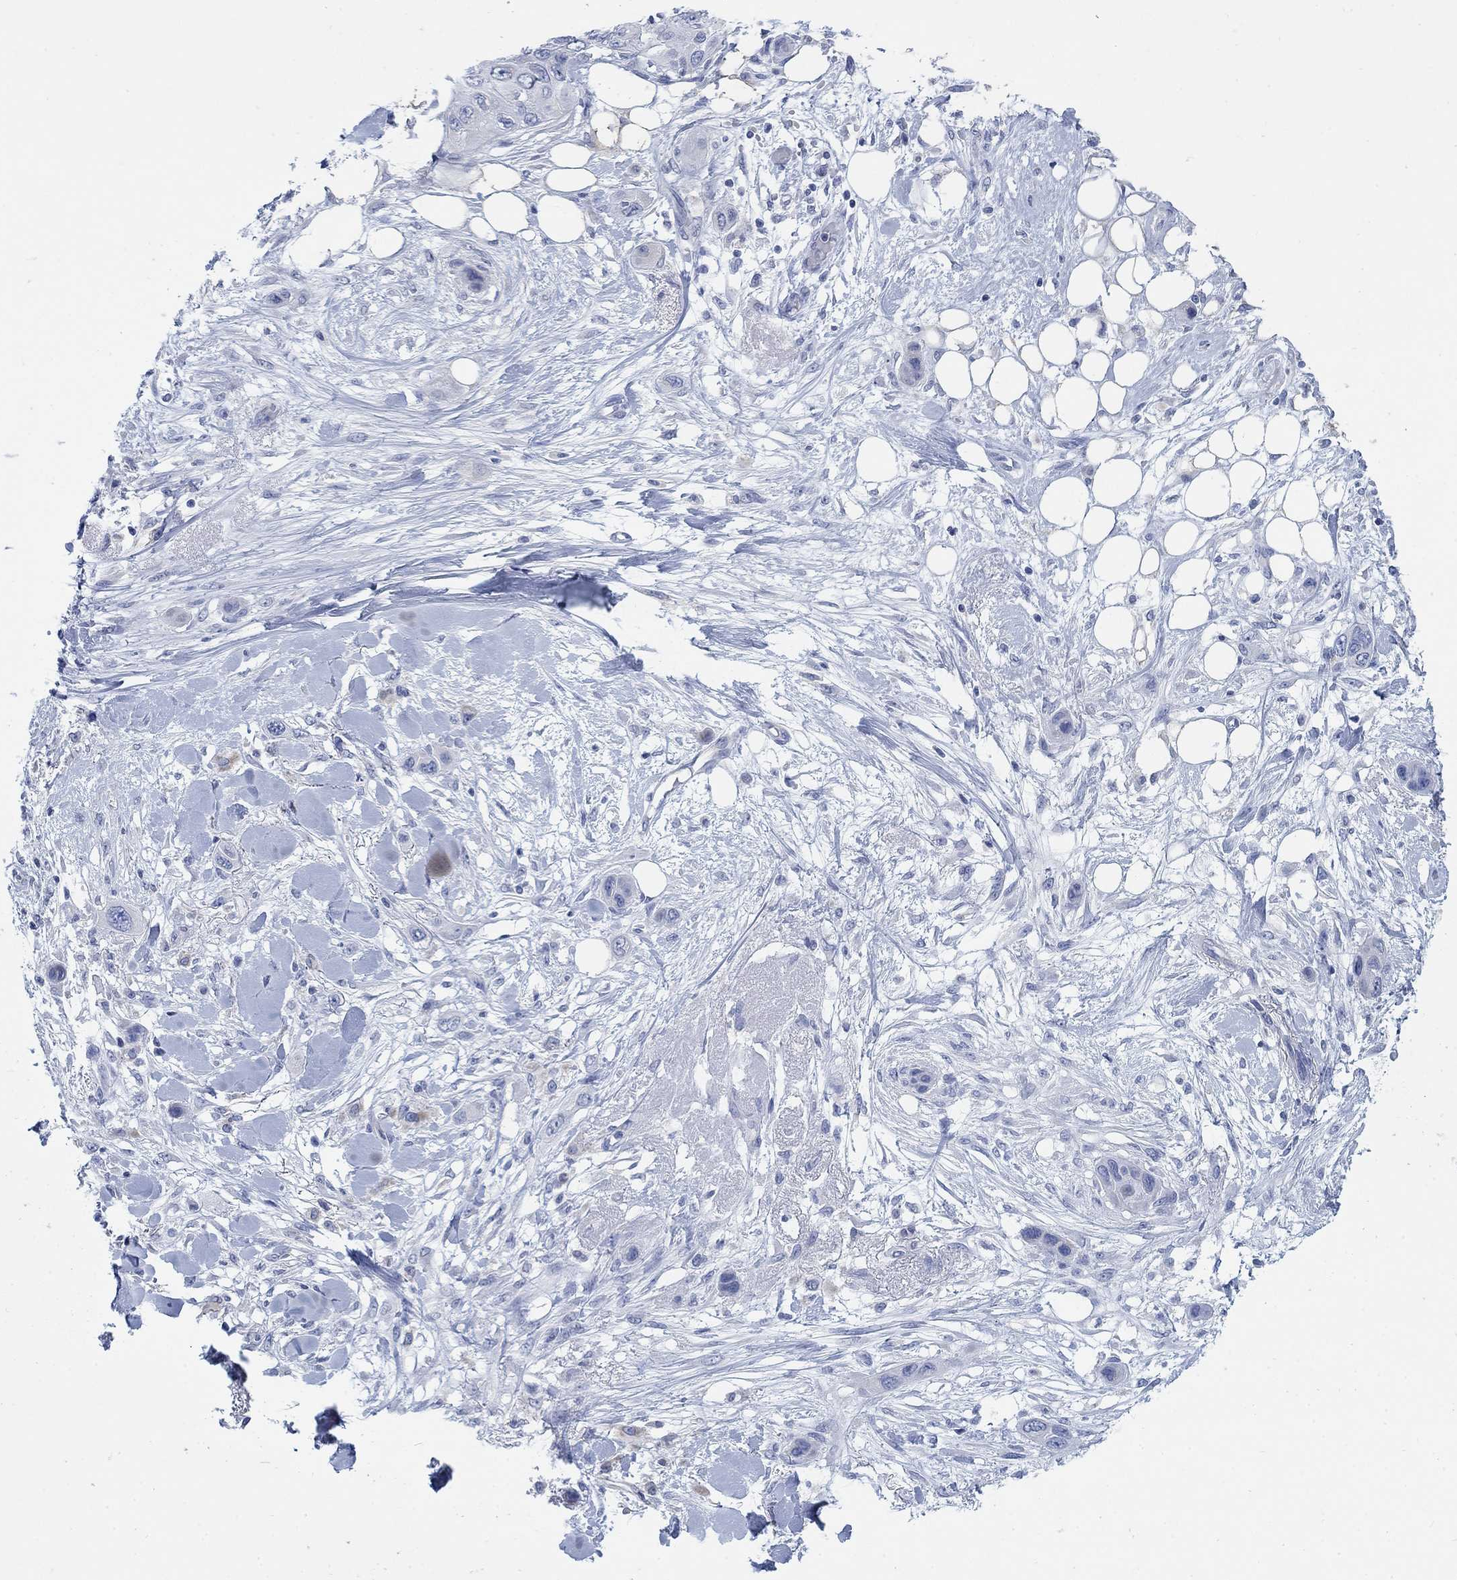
{"staining": {"intensity": "negative", "quantity": "none", "location": "none"}, "tissue": "skin cancer", "cell_type": "Tumor cells", "image_type": "cancer", "snomed": [{"axis": "morphology", "description": "Squamous cell carcinoma, NOS"}, {"axis": "topography", "description": "Skin"}], "caption": "A high-resolution histopathology image shows immunohistochemistry staining of skin squamous cell carcinoma, which demonstrates no significant staining in tumor cells. (Immunohistochemistry, brightfield microscopy, high magnification).", "gene": "SCCPDH", "patient": {"sex": "male", "age": 79}}